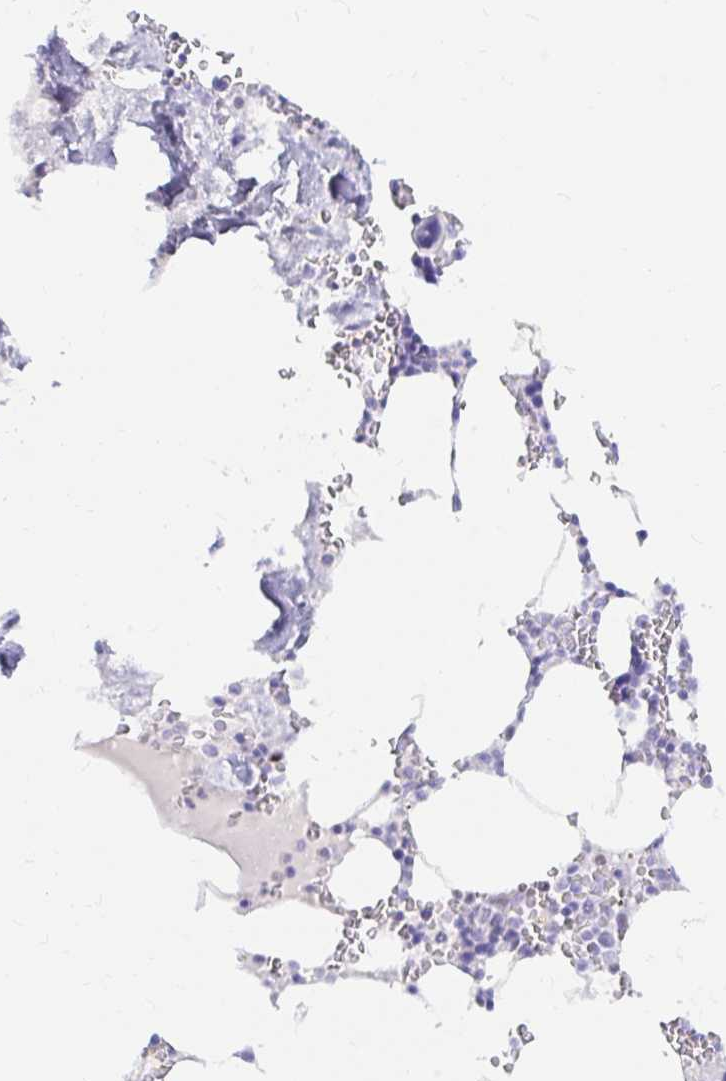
{"staining": {"intensity": "negative", "quantity": "none", "location": "none"}, "tissue": "bone marrow", "cell_type": "Hematopoietic cells", "image_type": "normal", "snomed": [{"axis": "morphology", "description": "Normal tissue, NOS"}, {"axis": "topography", "description": "Bone marrow"}], "caption": "An IHC image of normal bone marrow is shown. There is no staining in hematopoietic cells of bone marrow.", "gene": "OR6T1", "patient": {"sex": "male", "age": 64}}